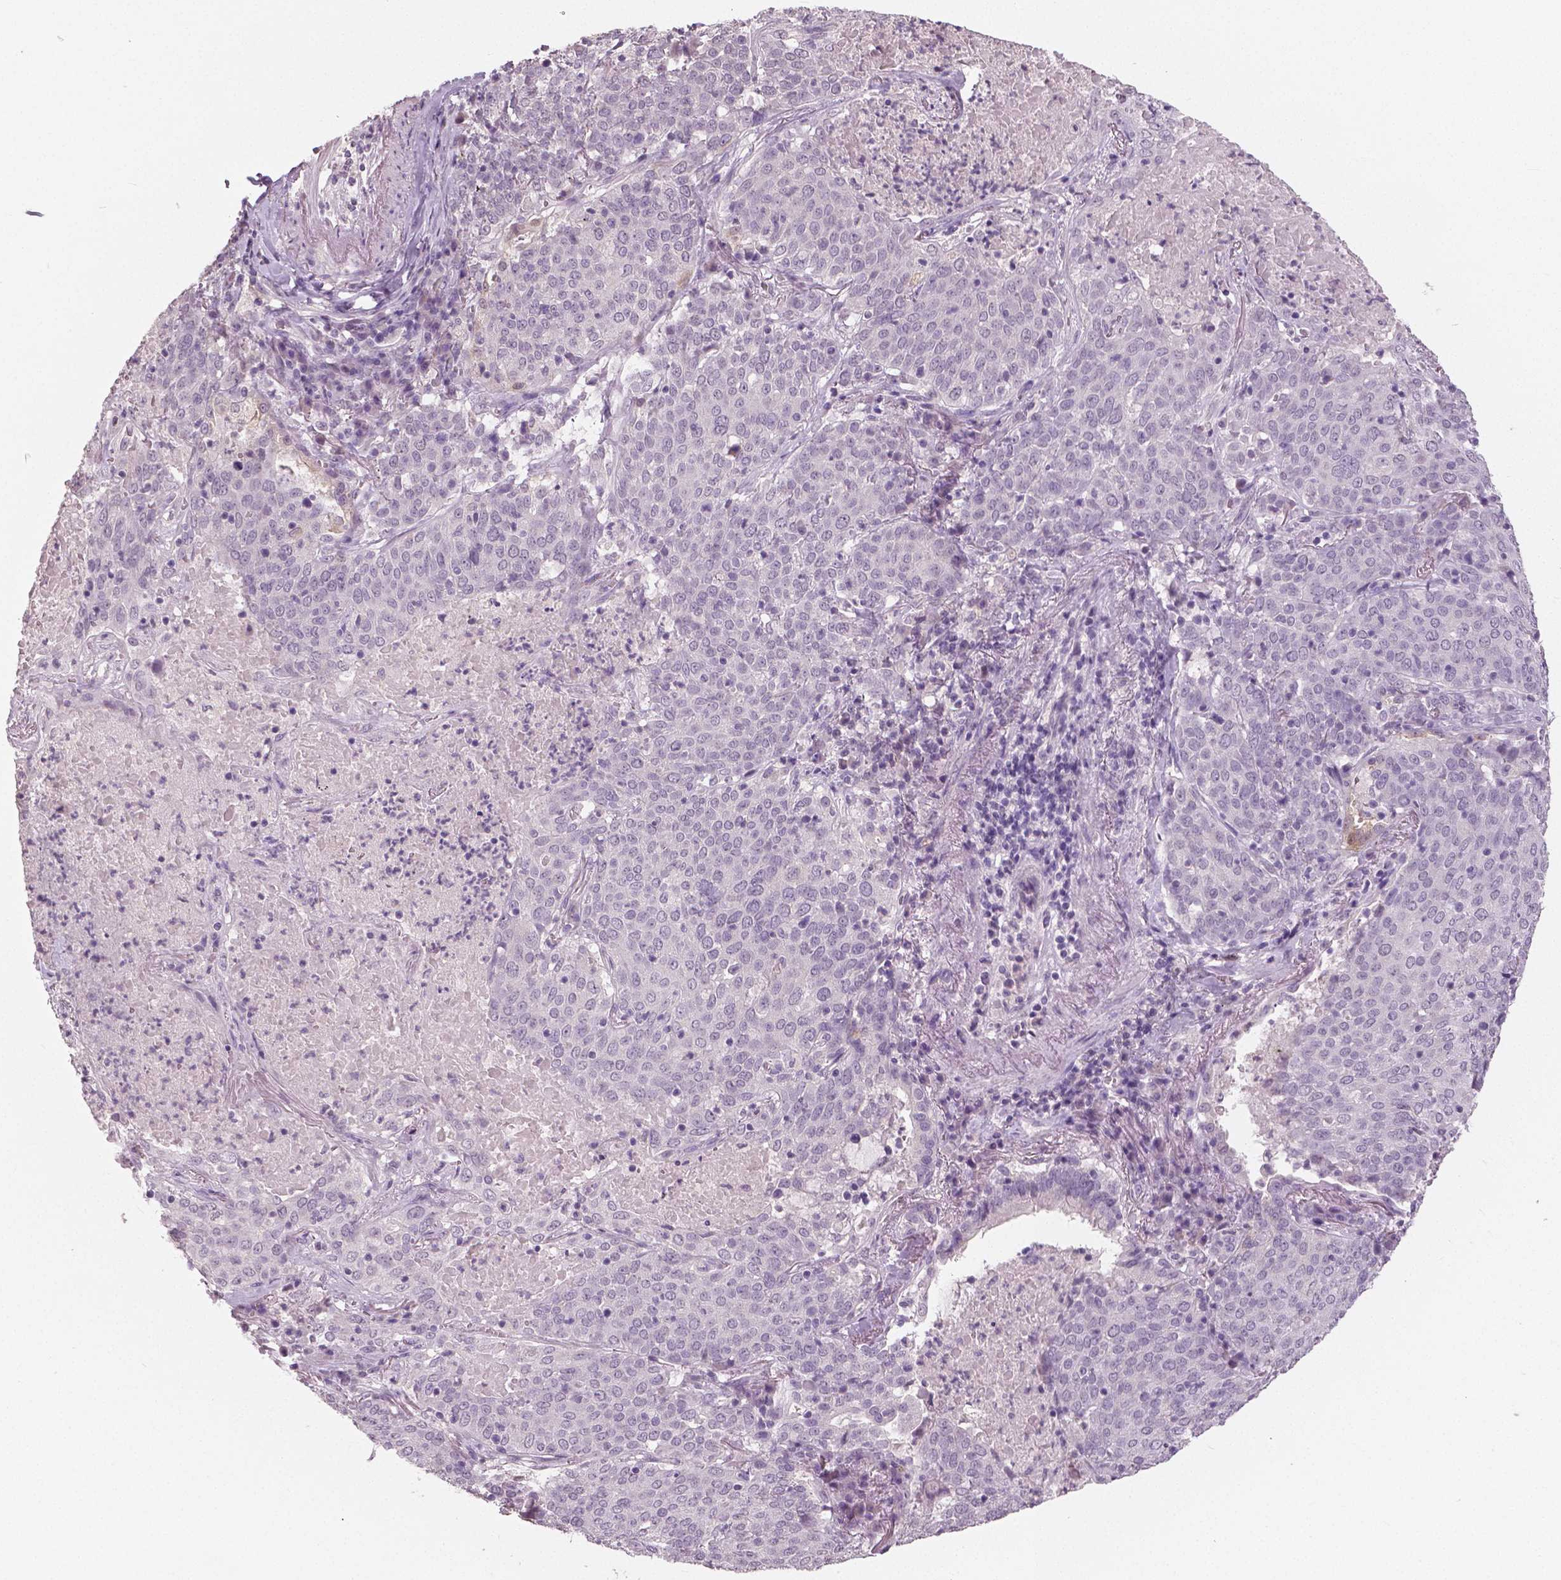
{"staining": {"intensity": "negative", "quantity": "none", "location": "none"}, "tissue": "lung cancer", "cell_type": "Tumor cells", "image_type": "cancer", "snomed": [{"axis": "morphology", "description": "Squamous cell carcinoma, NOS"}, {"axis": "topography", "description": "Lung"}], "caption": "The micrograph reveals no significant staining in tumor cells of squamous cell carcinoma (lung).", "gene": "NECAB1", "patient": {"sex": "male", "age": 82}}